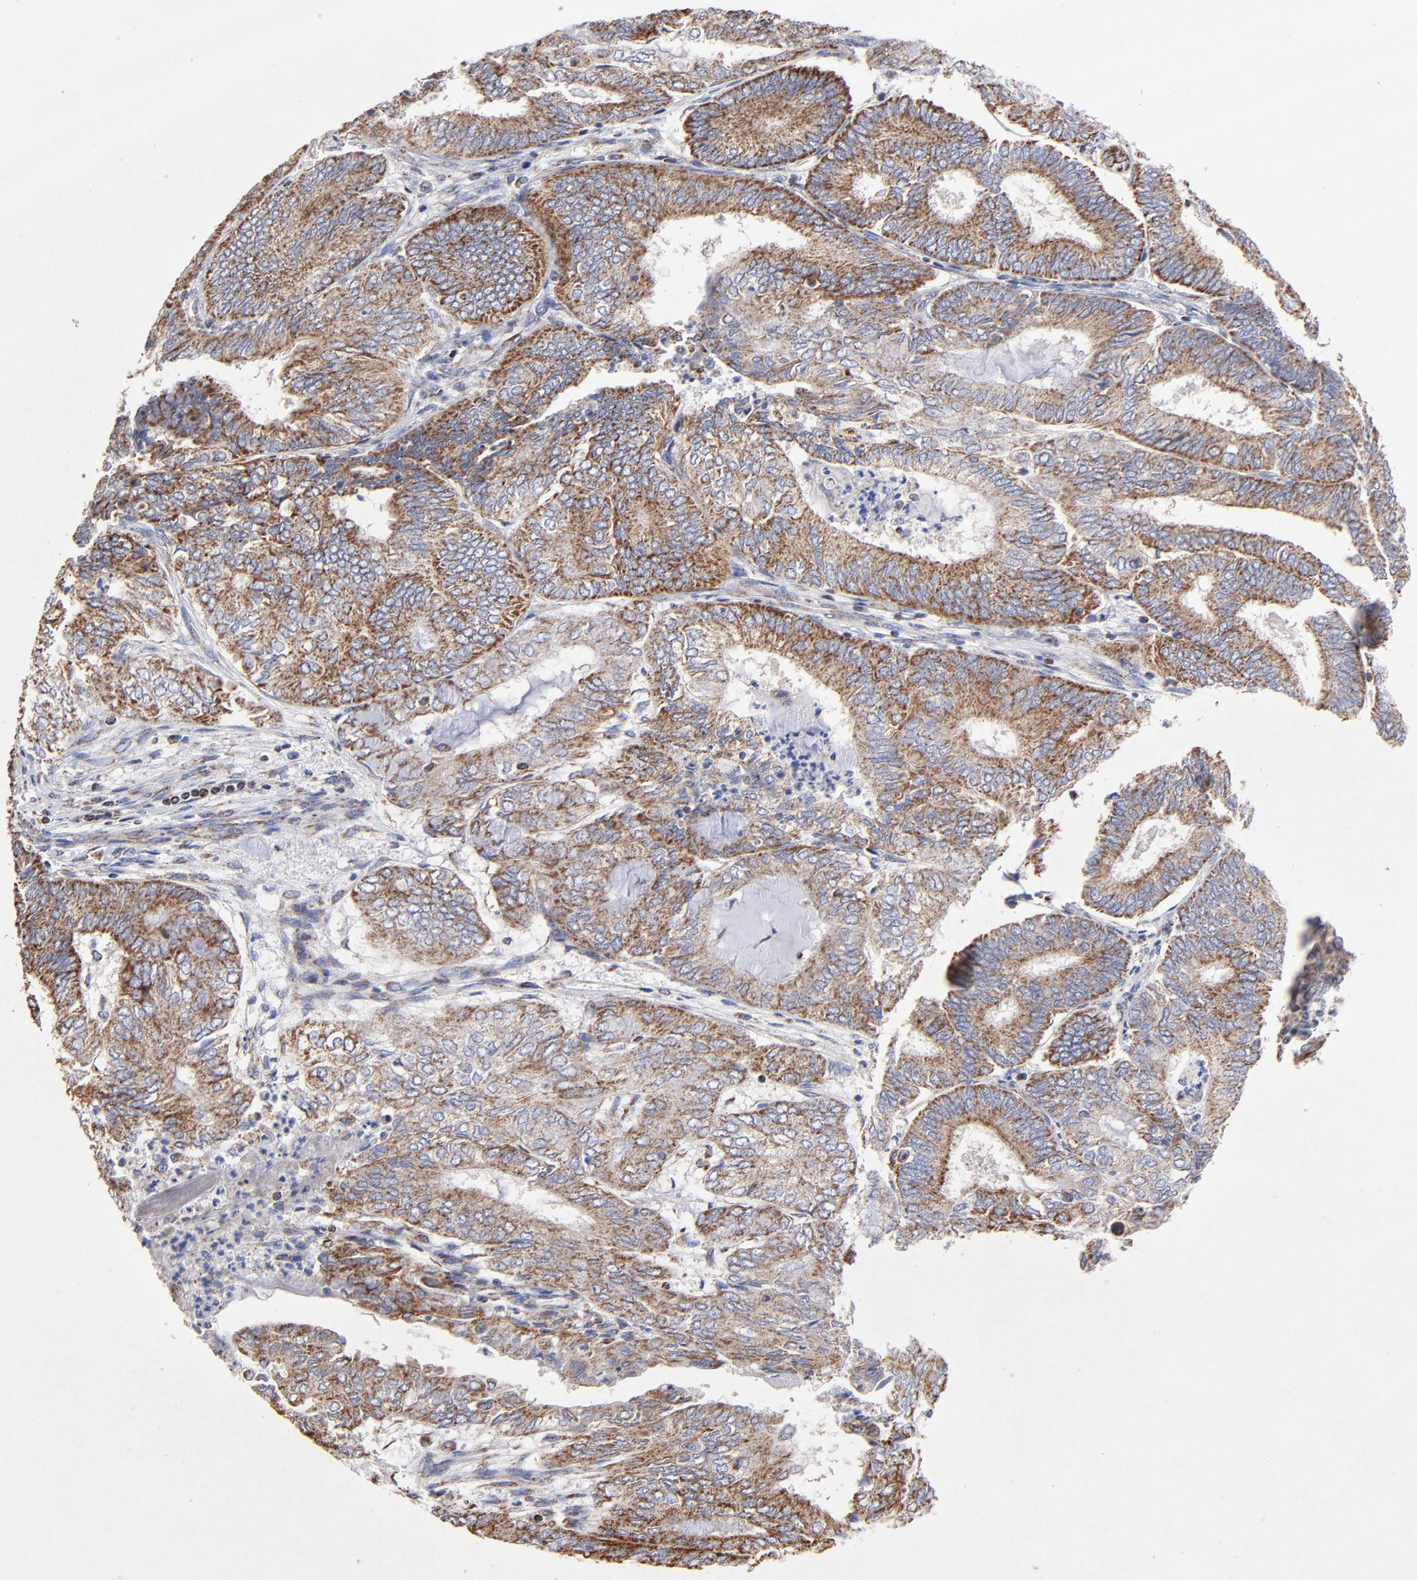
{"staining": {"intensity": "moderate", "quantity": ">75%", "location": "cytoplasmic/membranous"}, "tissue": "endometrial cancer", "cell_type": "Tumor cells", "image_type": "cancer", "snomed": [{"axis": "morphology", "description": "Adenocarcinoma, NOS"}, {"axis": "topography", "description": "Endometrium"}], "caption": "Moderate cytoplasmic/membranous positivity is present in approximately >75% of tumor cells in endometrial cancer.", "gene": "SSBP1", "patient": {"sex": "female", "age": 59}}